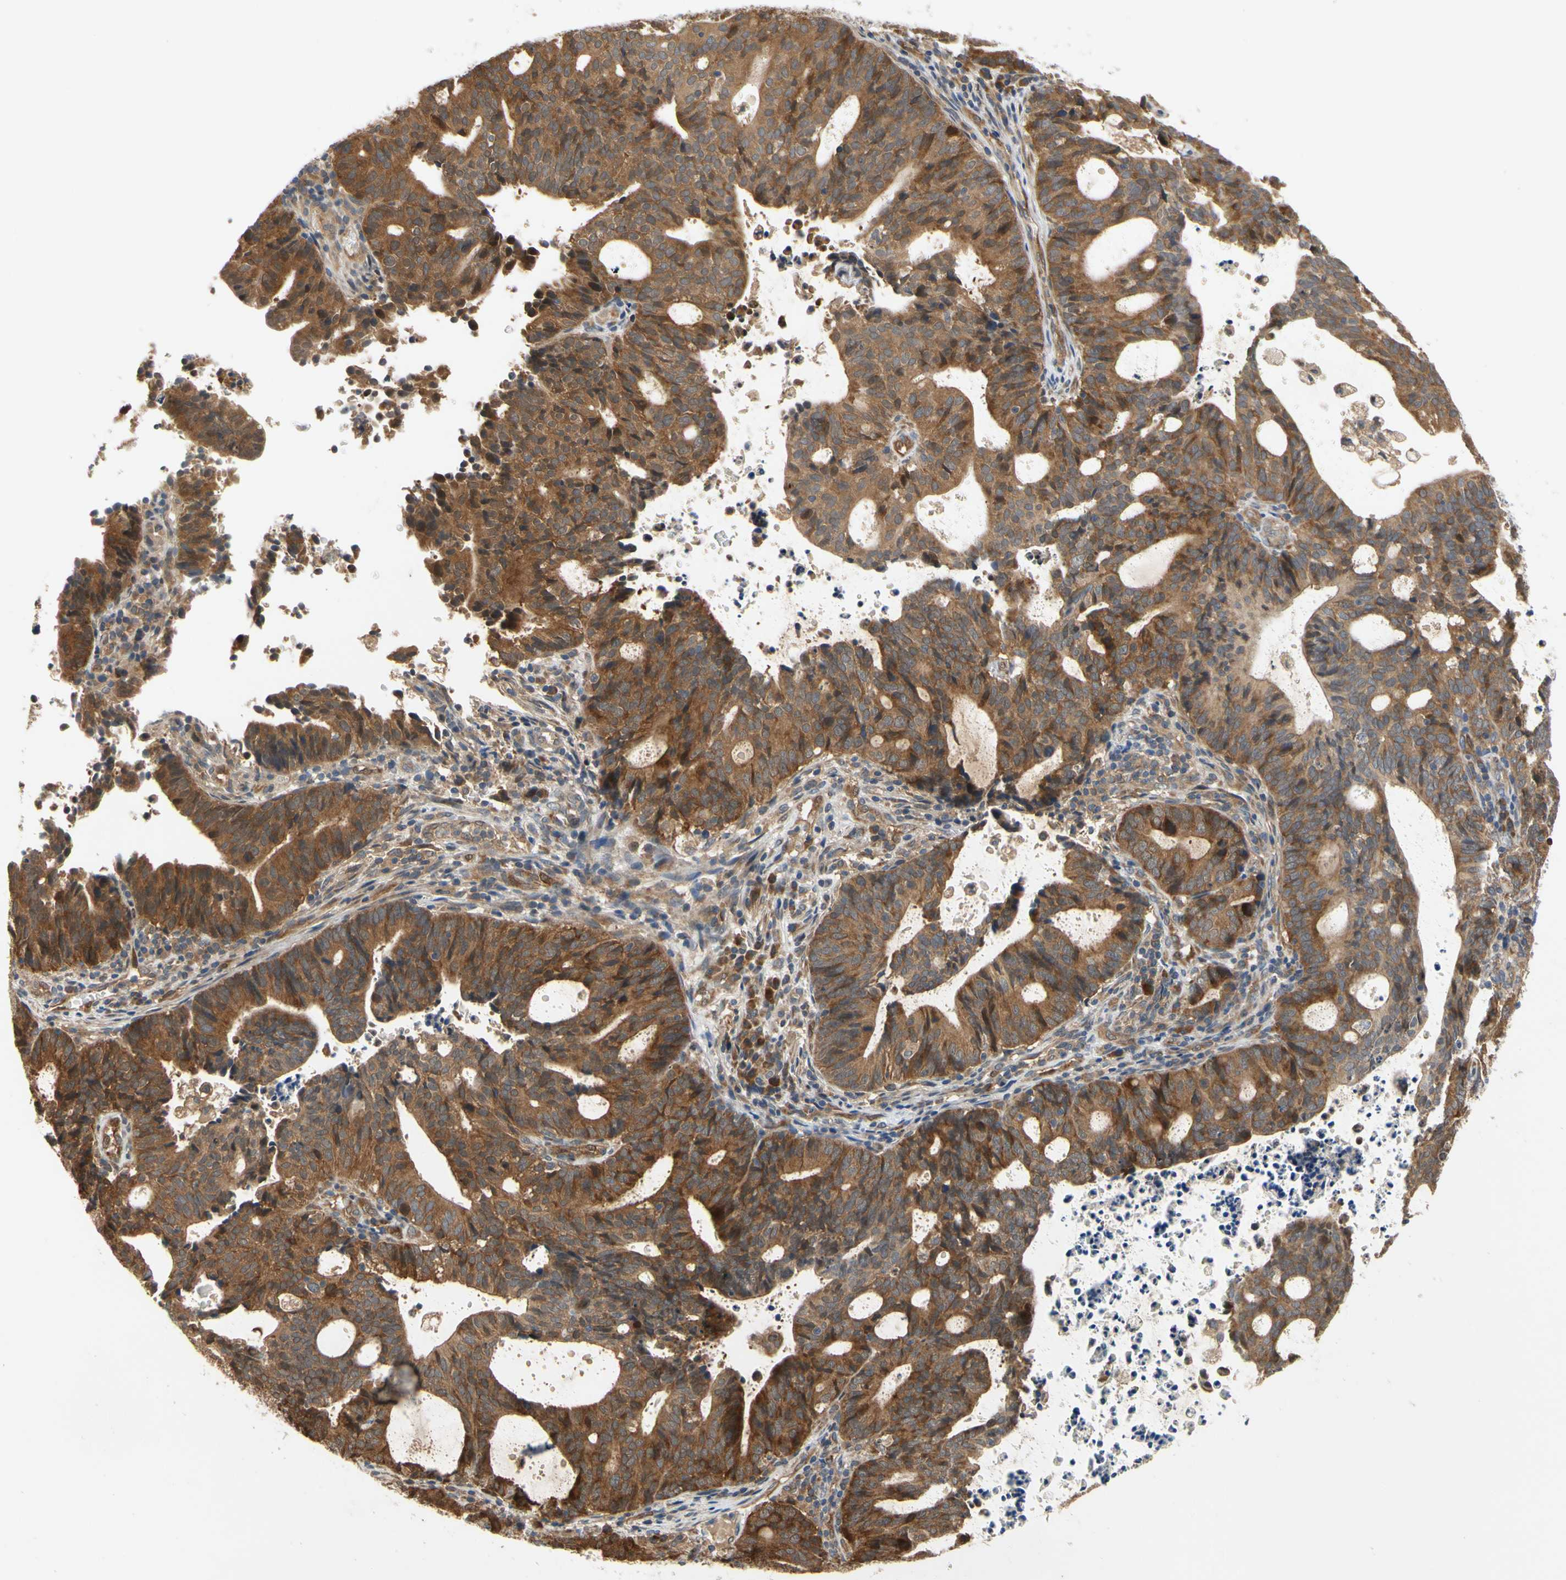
{"staining": {"intensity": "strong", "quantity": ">75%", "location": "cytoplasmic/membranous"}, "tissue": "endometrial cancer", "cell_type": "Tumor cells", "image_type": "cancer", "snomed": [{"axis": "morphology", "description": "Adenocarcinoma, NOS"}, {"axis": "topography", "description": "Uterus"}], "caption": "Protein staining by immunohistochemistry (IHC) exhibits strong cytoplasmic/membranous expression in approximately >75% of tumor cells in endometrial cancer (adenocarcinoma).", "gene": "TDRP", "patient": {"sex": "female", "age": 83}}